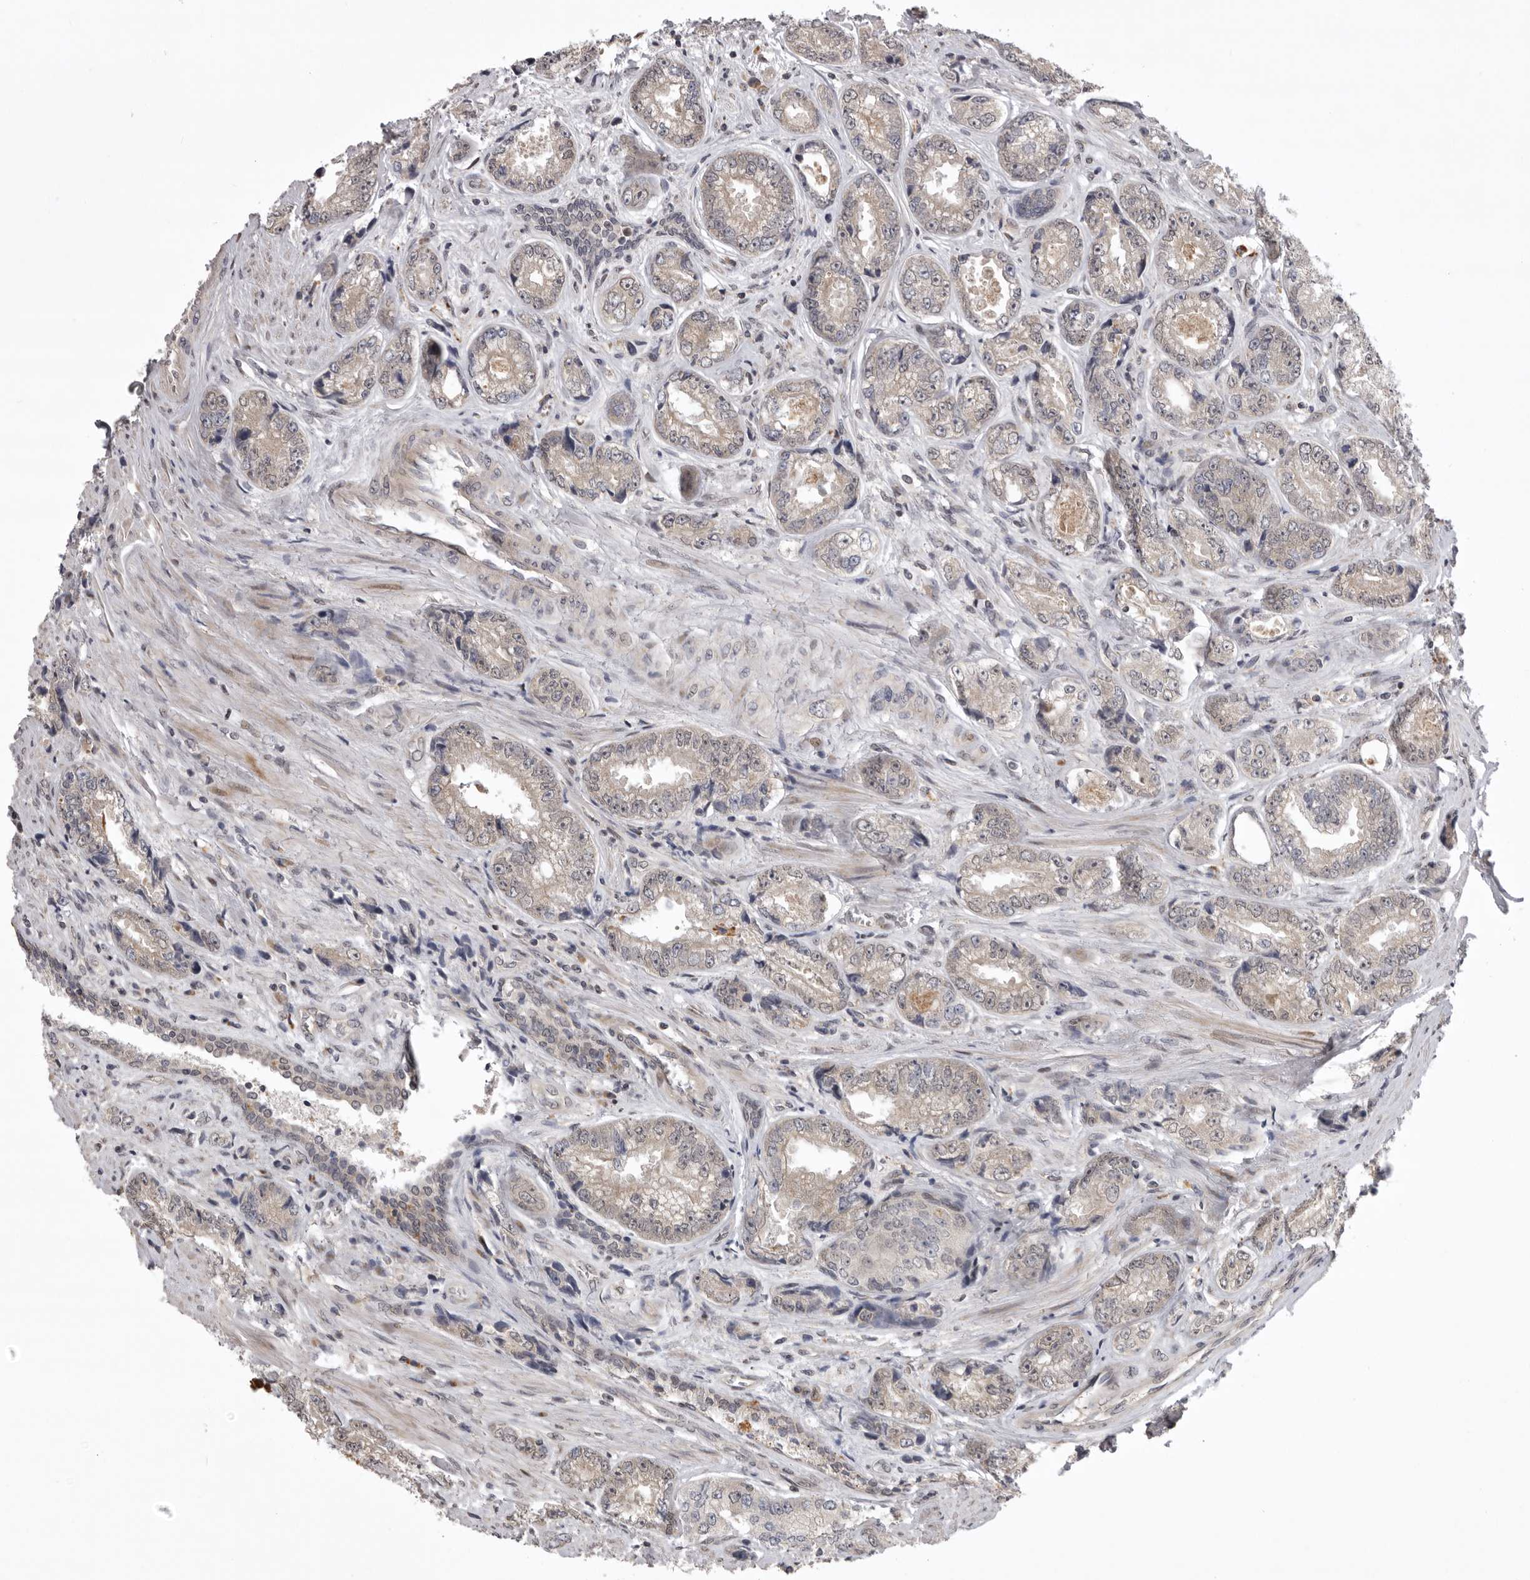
{"staining": {"intensity": "weak", "quantity": "<25%", "location": "cytoplasmic/membranous"}, "tissue": "prostate cancer", "cell_type": "Tumor cells", "image_type": "cancer", "snomed": [{"axis": "morphology", "description": "Adenocarcinoma, High grade"}, {"axis": "topography", "description": "Prostate"}], "caption": "High magnification brightfield microscopy of prostate adenocarcinoma (high-grade) stained with DAB (3,3'-diaminobenzidine) (brown) and counterstained with hematoxylin (blue): tumor cells show no significant positivity.", "gene": "C1orf109", "patient": {"sex": "male", "age": 61}}